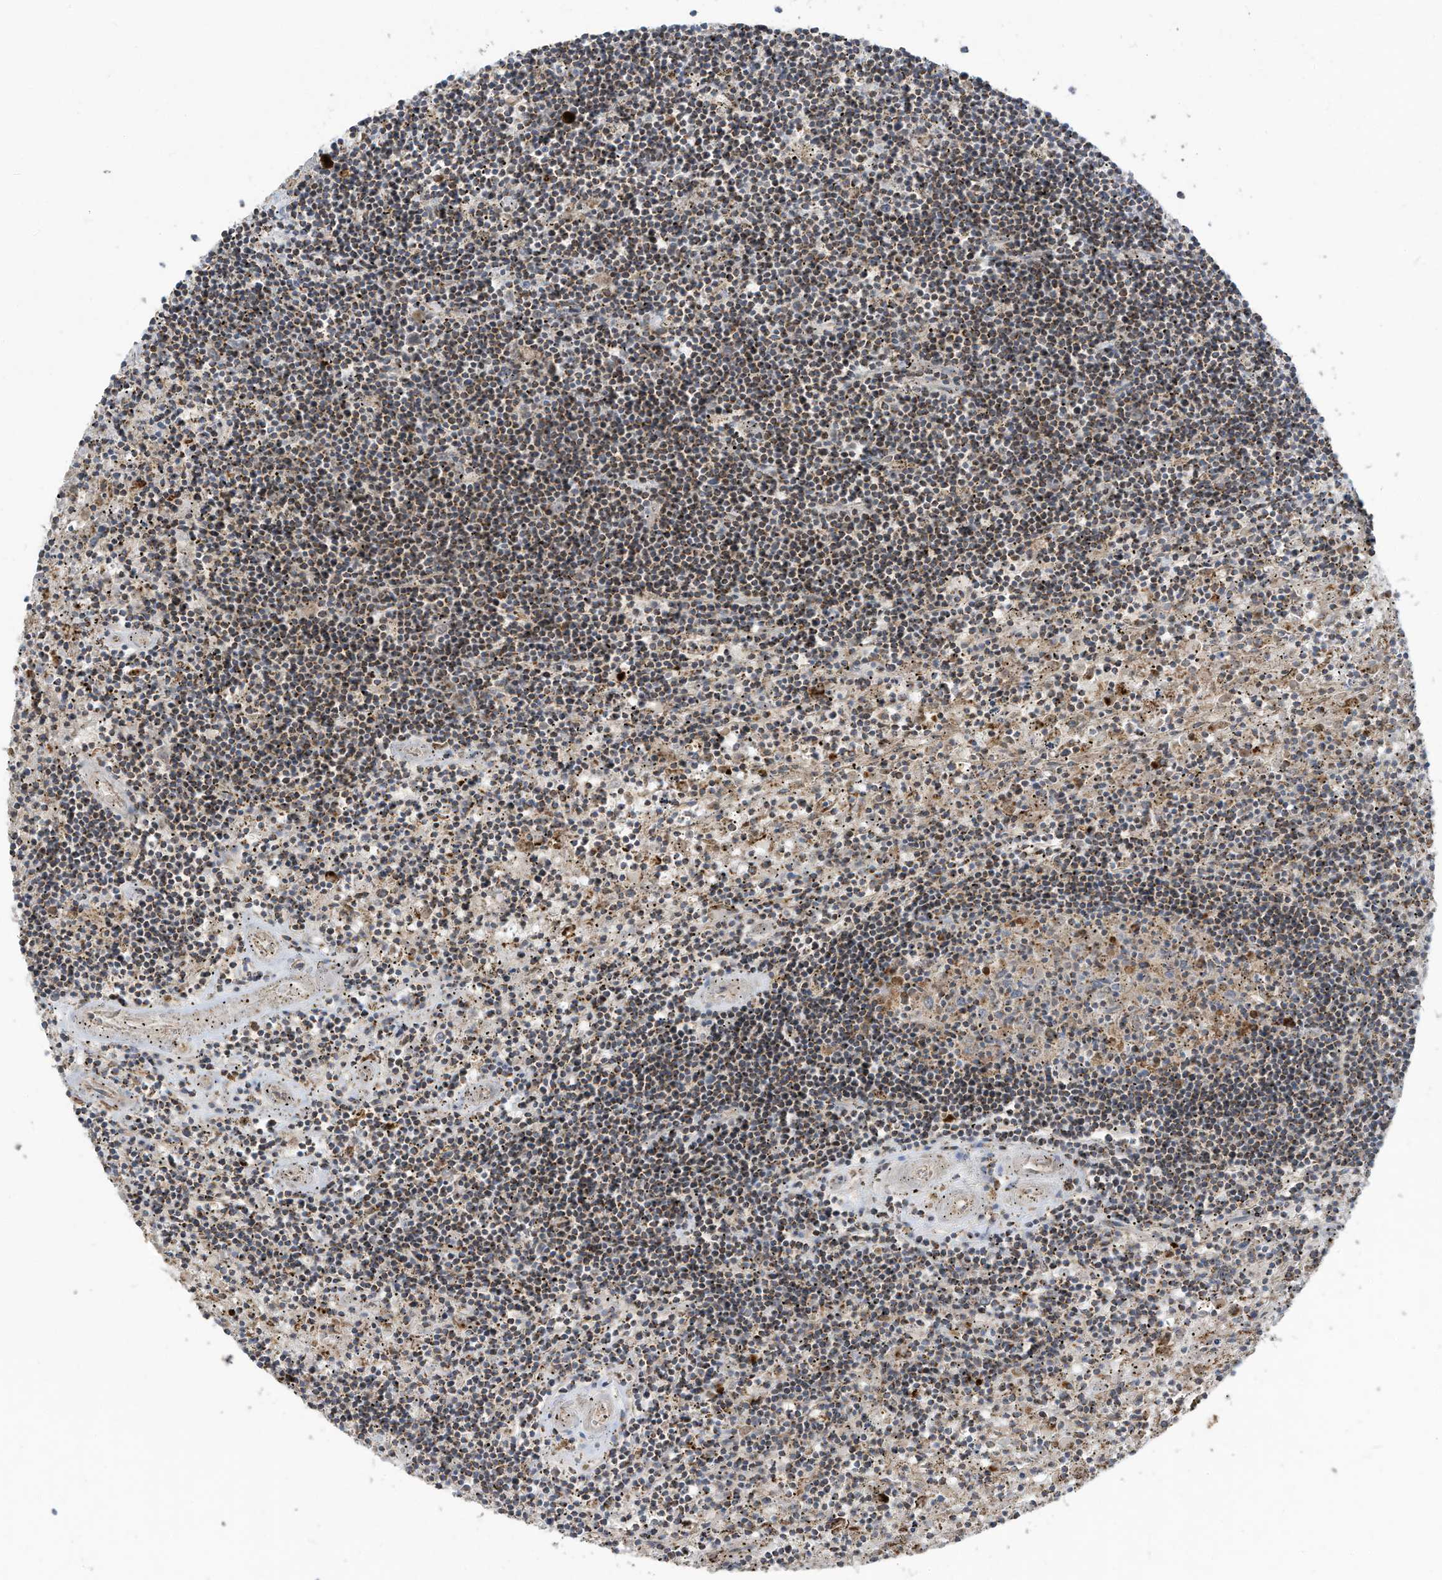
{"staining": {"intensity": "weak", "quantity": "25%-75%", "location": "cytoplasmic/membranous"}, "tissue": "lymphoma", "cell_type": "Tumor cells", "image_type": "cancer", "snomed": [{"axis": "morphology", "description": "Malignant lymphoma, non-Hodgkin's type, Low grade"}, {"axis": "topography", "description": "Spleen"}], "caption": "Immunohistochemical staining of lymphoma reveals low levels of weak cytoplasmic/membranous protein expression in about 25%-75% of tumor cells.", "gene": "C2orf74", "patient": {"sex": "male", "age": 76}}